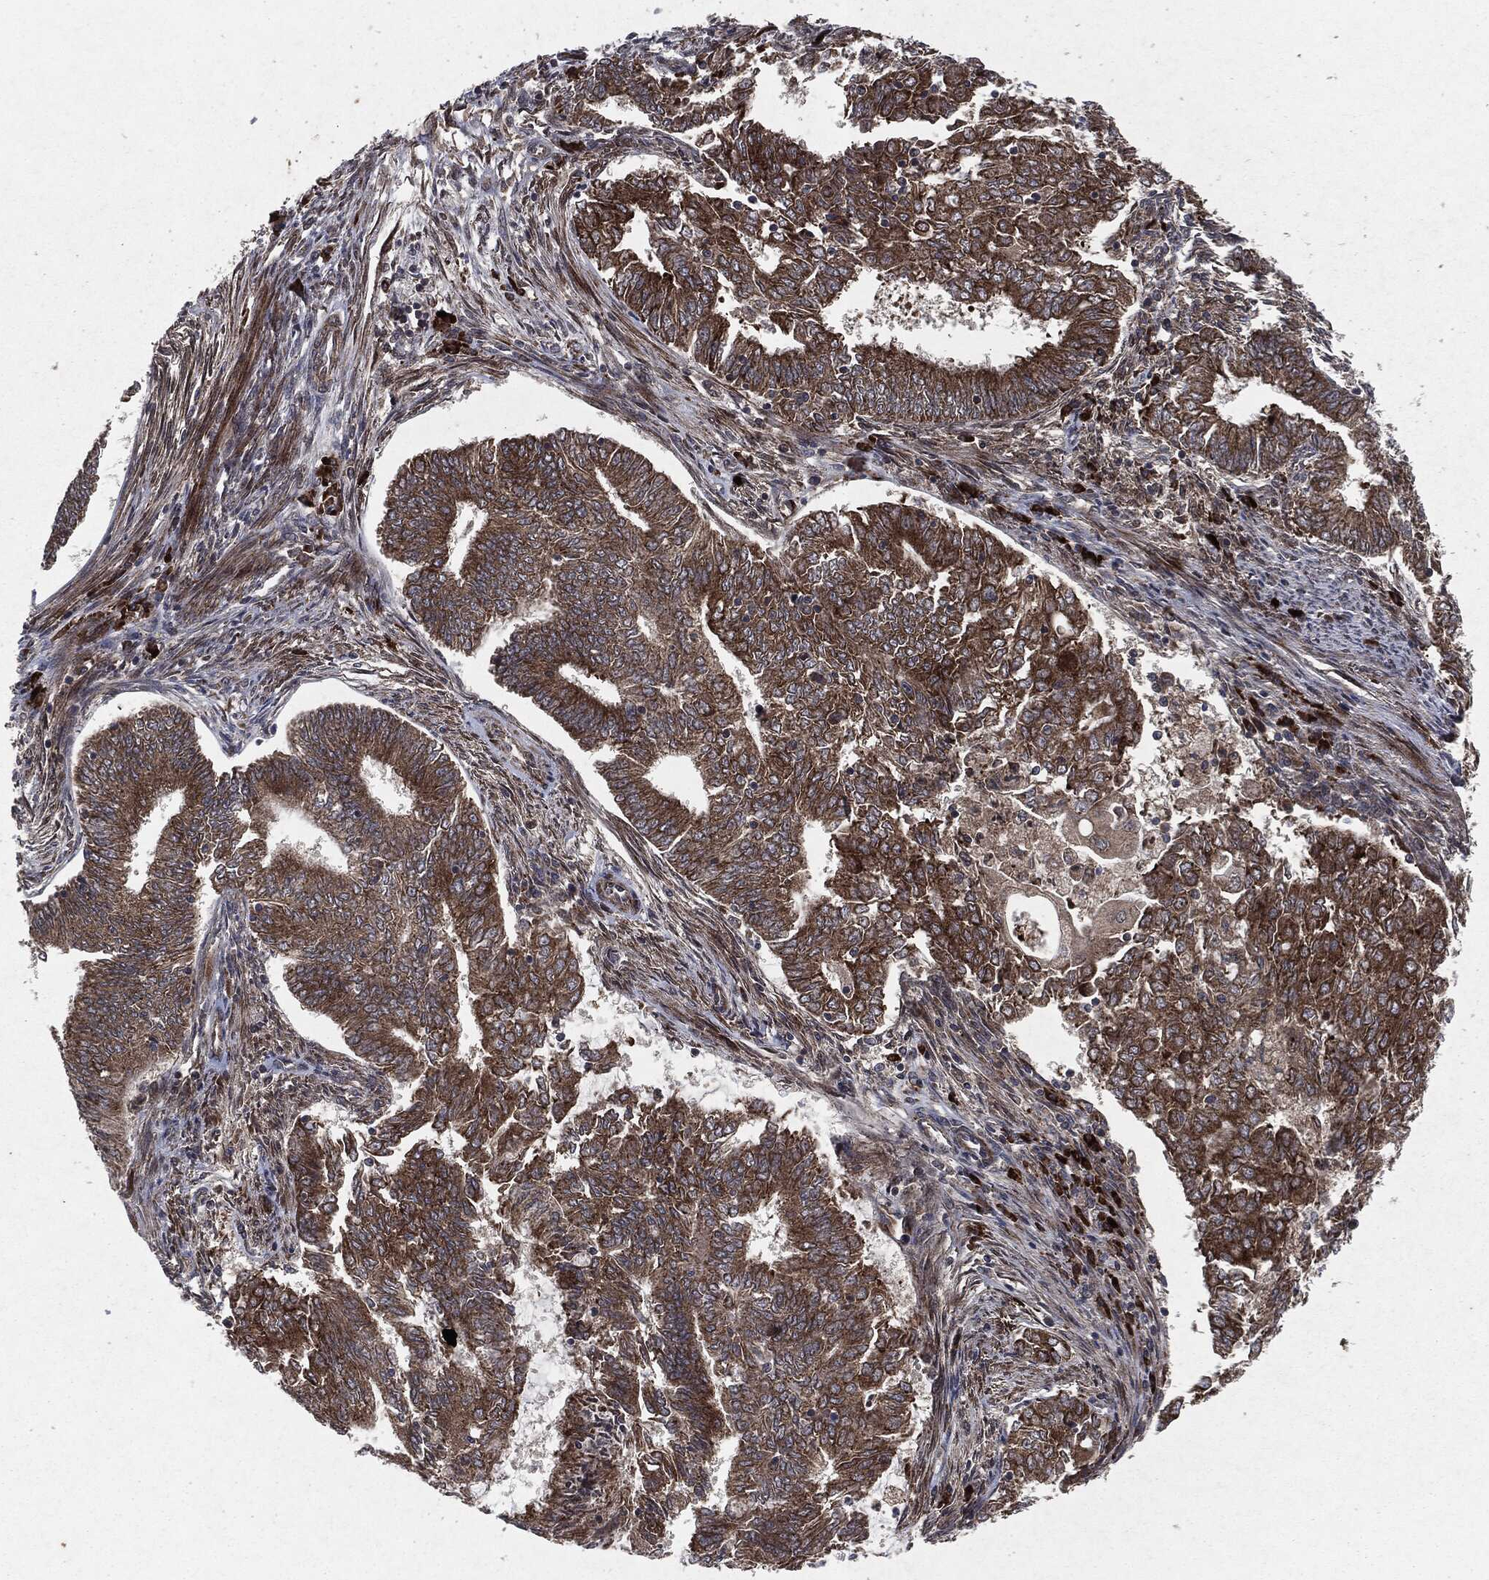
{"staining": {"intensity": "strong", "quantity": "25%-75%", "location": "cytoplasmic/membranous"}, "tissue": "endometrial cancer", "cell_type": "Tumor cells", "image_type": "cancer", "snomed": [{"axis": "morphology", "description": "Adenocarcinoma, NOS"}, {"axis": "topography", "description": "Endometrium"}], "caption": "DAB (3,3'-diaminobenzidine) immunohistochemical staining of human endometrial cancer (adenocarcinoma) displays strong cytoplasmic/membranous protein staining in approximately 25%-75% of tumor cells.", "gene": "RAF1", "patient": {"sex": "female", "age": 62}}